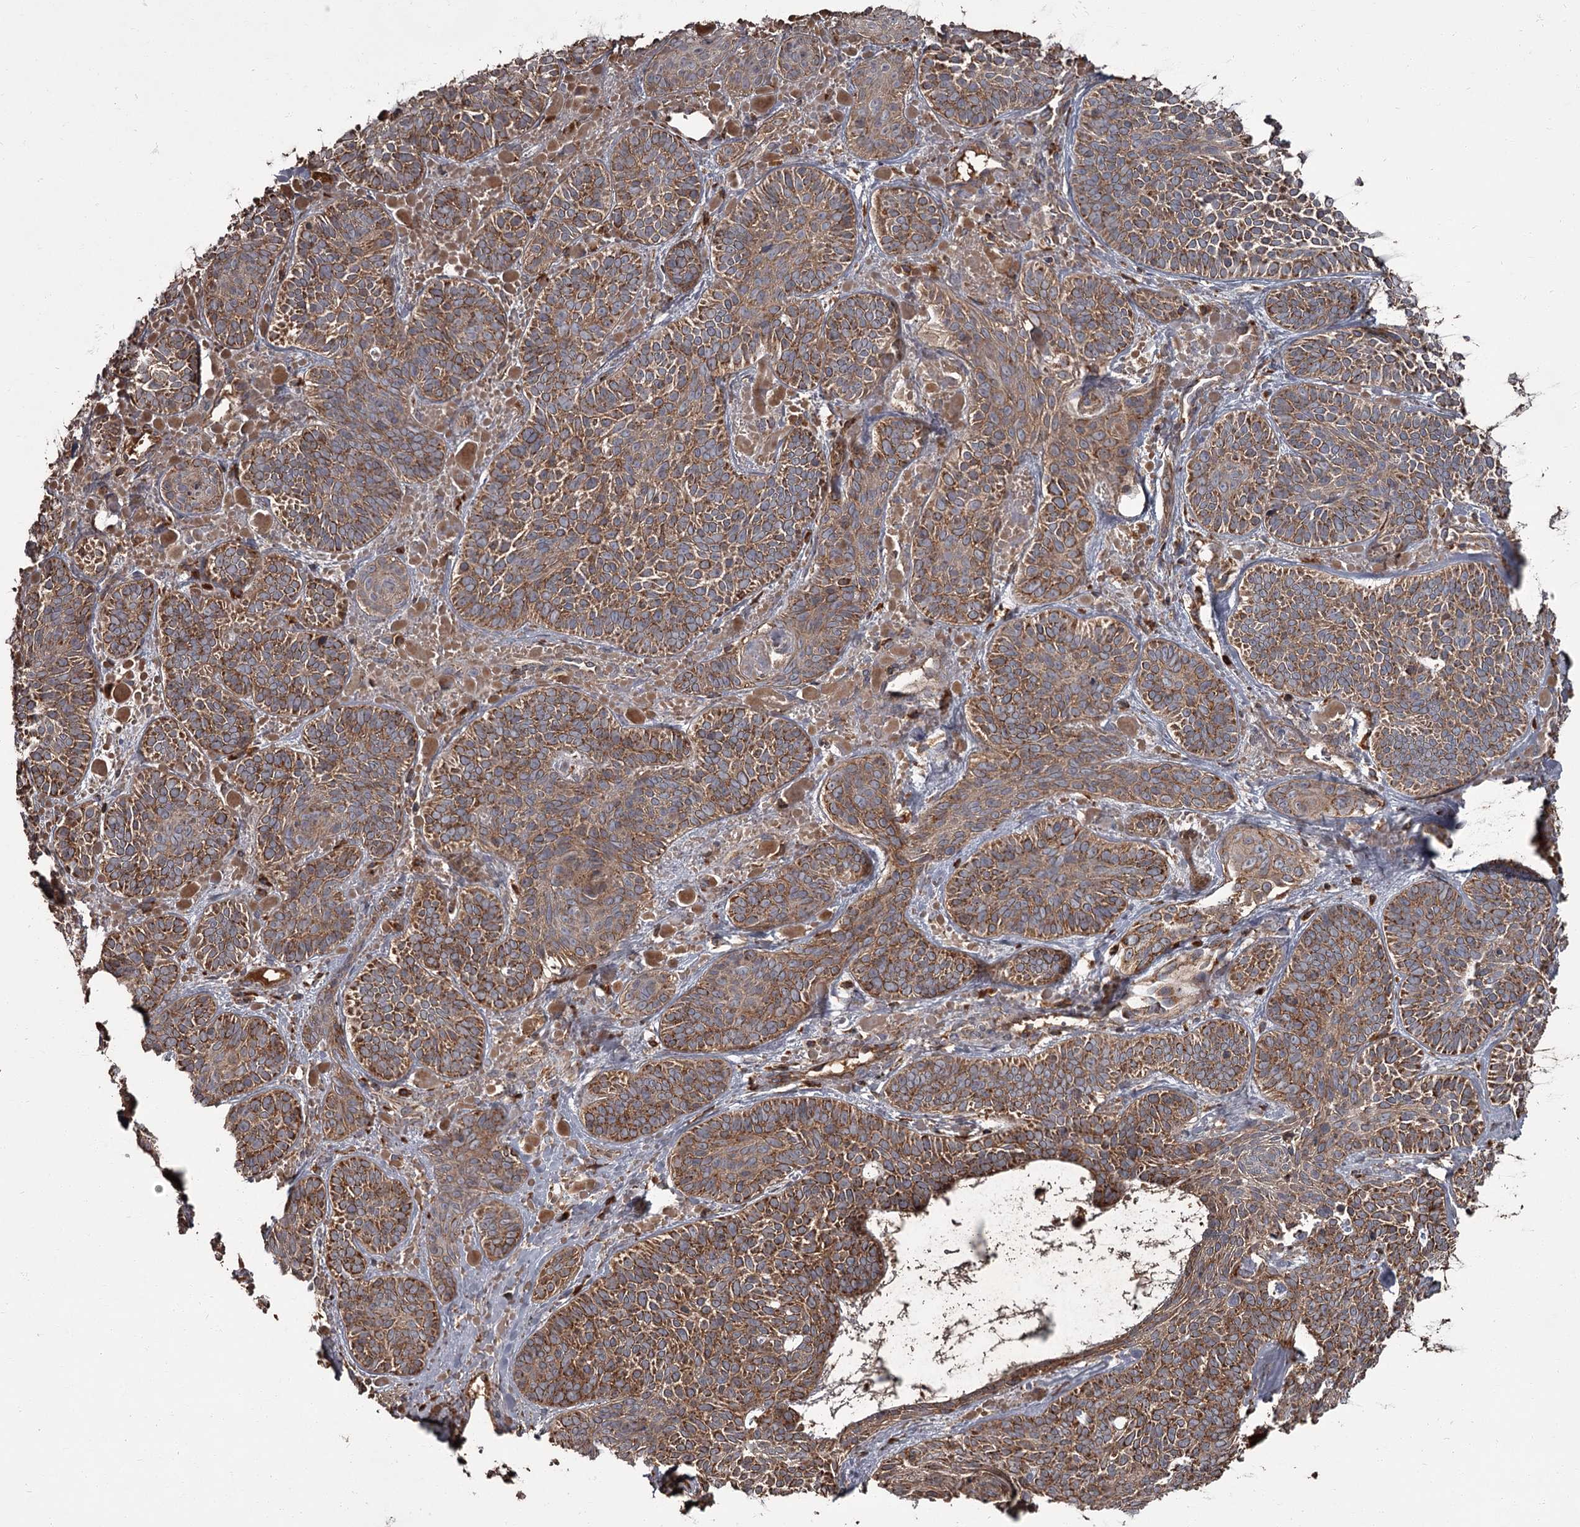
{"staining": {"intensity": "strong", "quantity": ">75%", "location": "cytoplasmic/membranous"}, "tissue": "skin cancer", "cell_type": "Tumor cells", "image_type": "cancer", "snomed": [{"axis": "morphology", "description": "Basal cell carcinoma"}, {"axis": "topography", "description": "Skin"}], "caption": "A micrograph of skin cancer stained for a protein exhibits strong cytoplasmic/membranous brown staining in tumor cells.", "gene": "THAP9", "patient": {"sex": "male", "age": 85}}